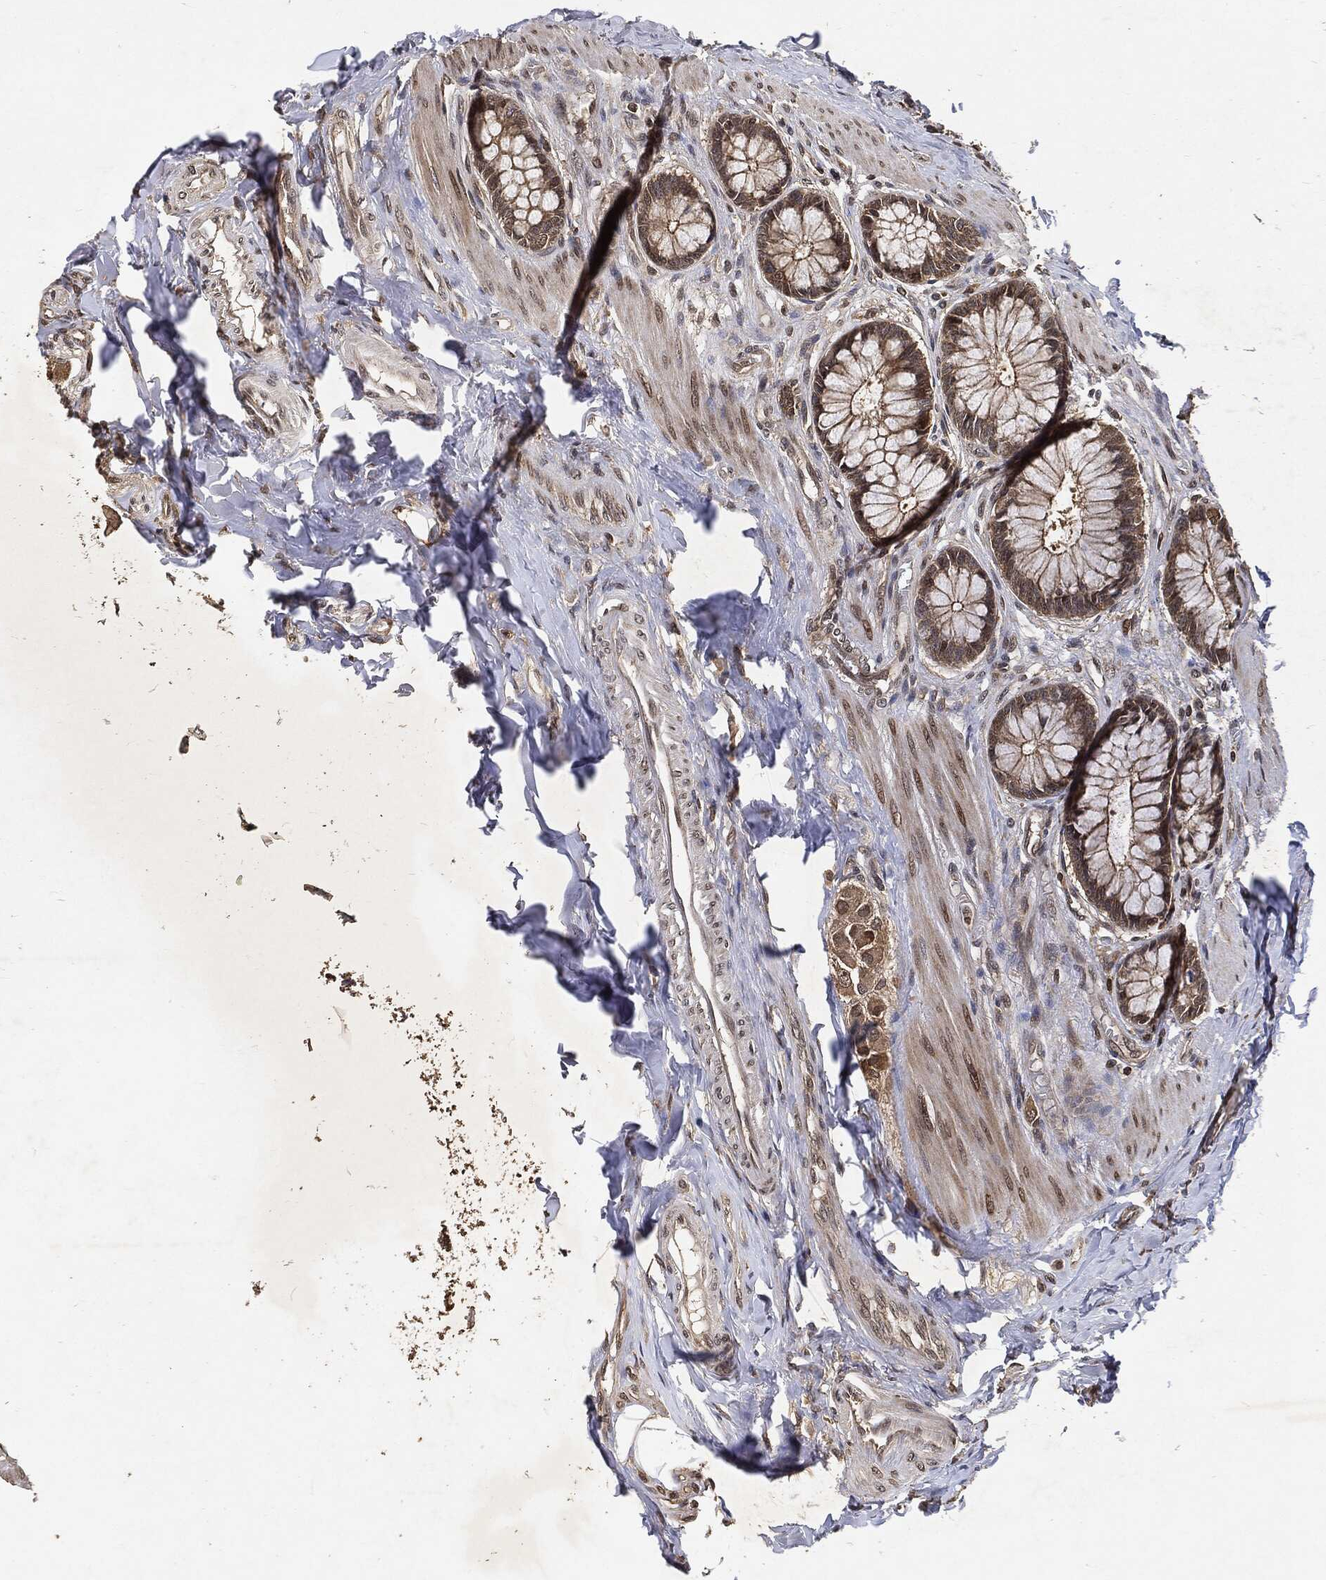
{"staining": {"intensity": "moderate", "quantity": "25%-75%", "location": "cytoplasmic/membranous"}, "tissue": "colon", "cell_type": "Endothelial cells", "image_type": "normal", "snomed": [{"axis": "morphology", "description": "Normal tissue, NOS"}, {"axis": "topography", "description": "Colon"}], "caption": "Moderate cytoplasmic/membranous staining for a protein is seen in approximately 25%-75% of endothelial cells of normal colon using IHC.", "gene": "ZNF226", "patient": {"sex": "female", "age": 65}}